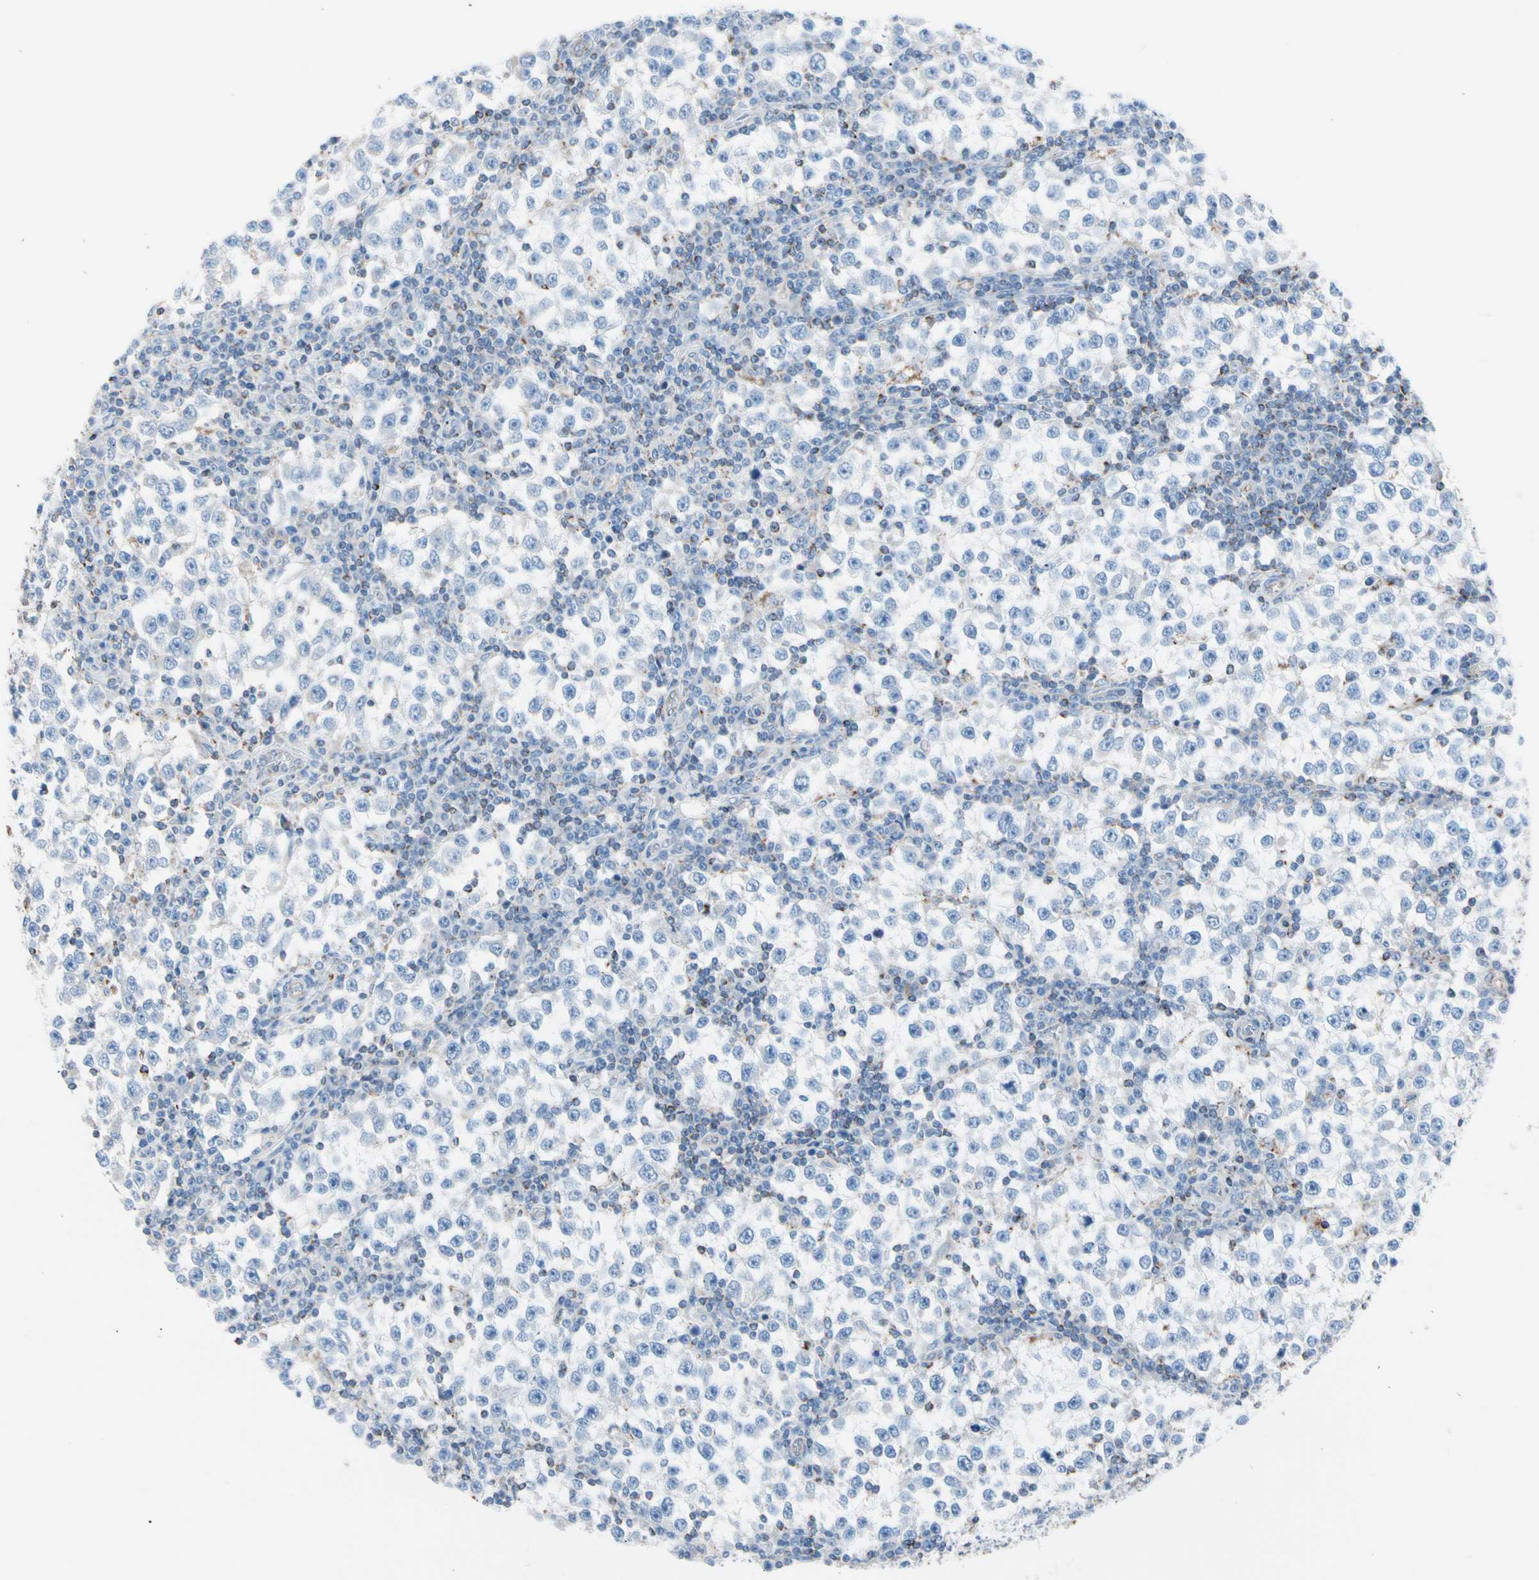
{"staining": {"intensity": "negative", "quantity": "none", "location": "none"}, "tissue": "testis cancer", "cell_type": "Tumor cells", "image_type": "cancer", "snomed": [{"axis": "morphology", "description": "Seminoma, NOS"}, {"axis": "topography", "description": "Testis"}], "caption": "Human testis cancer stained for a protein using IHC exhibits no staining in tumor cells.", "gene": "HK1", "patient": {"sex": "male", "age": 65}}